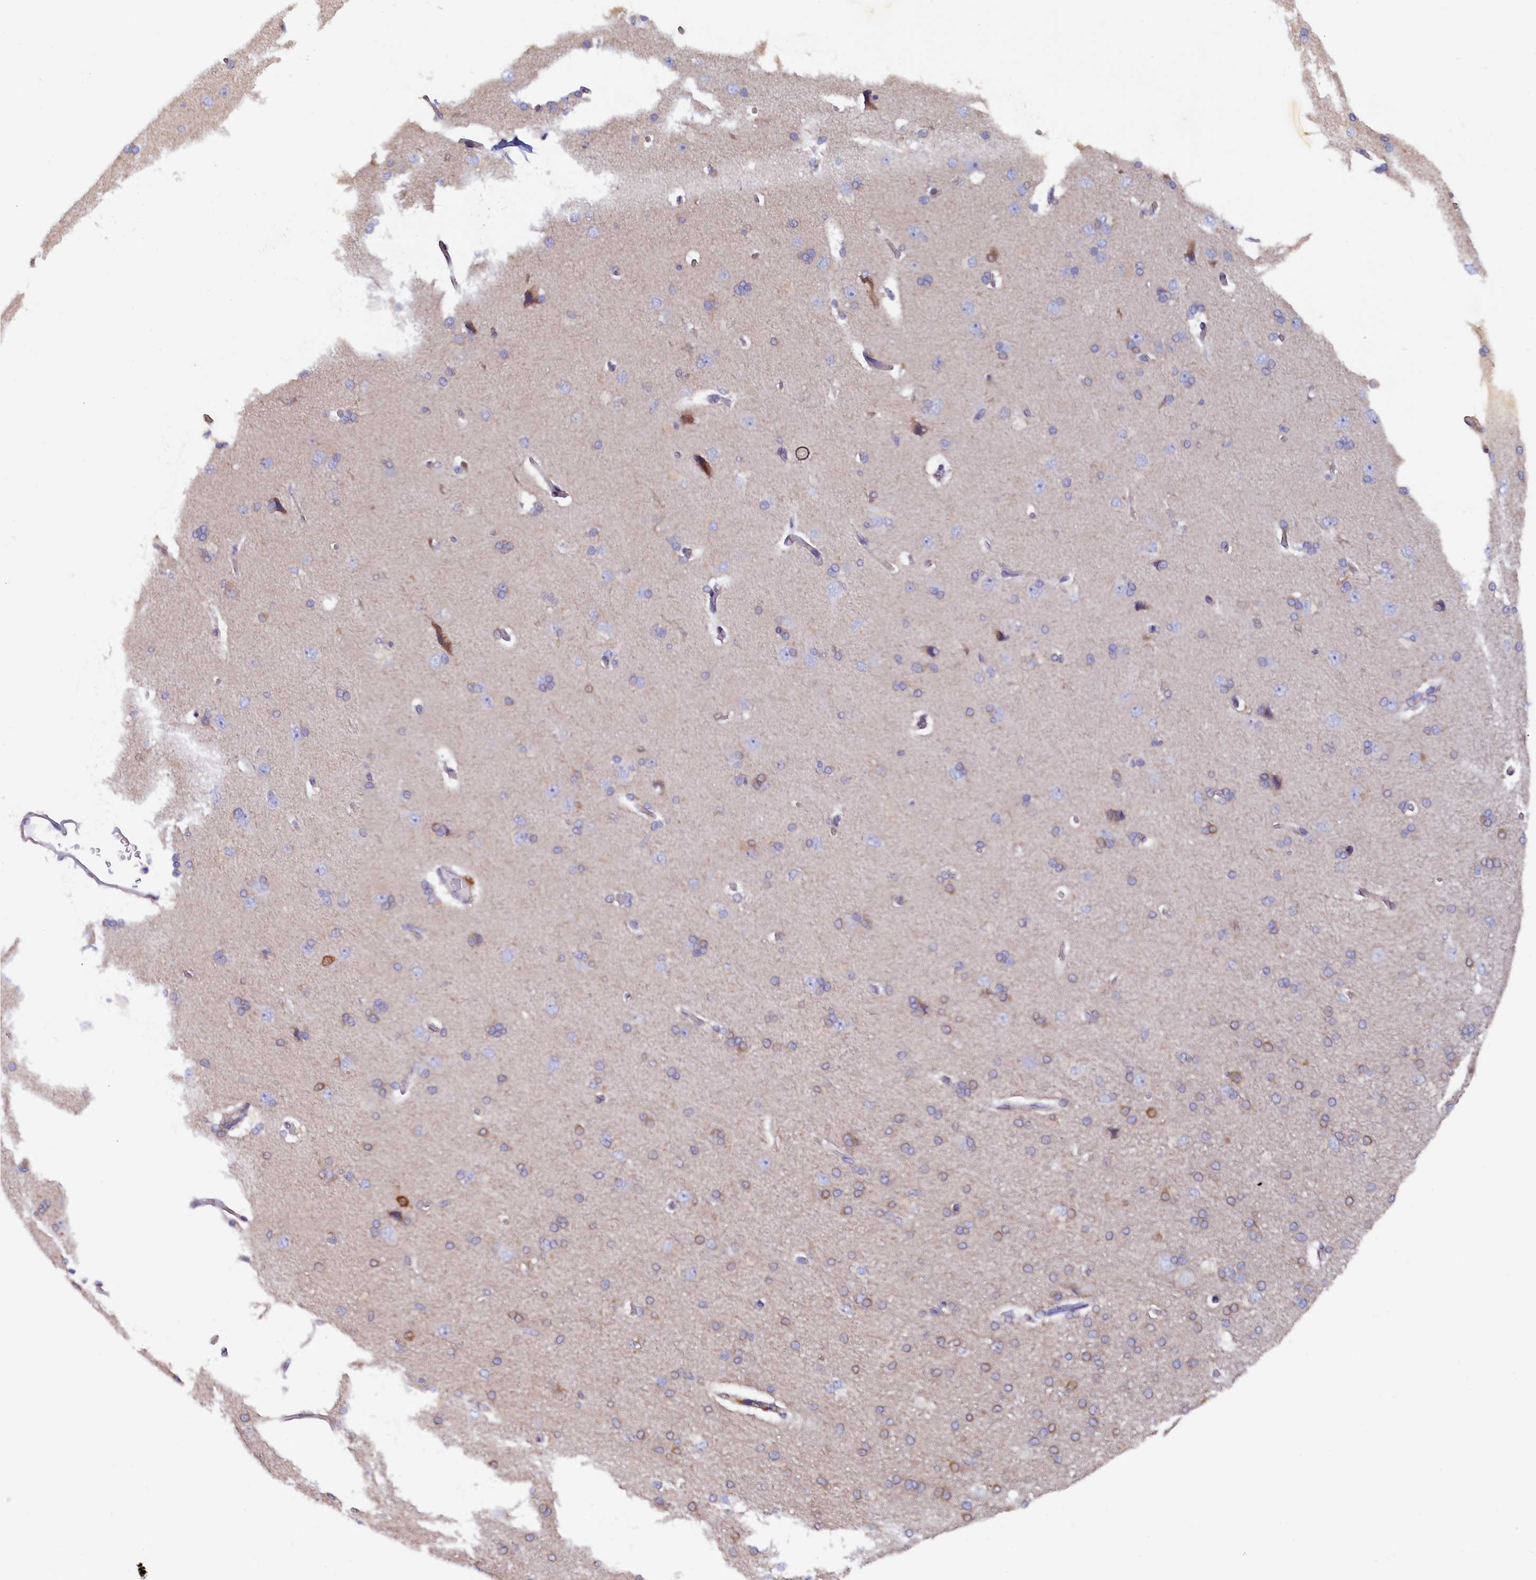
{"staining": {"intensity": "weak", "quantity": "<25%", "location": "cytoplasmic/membranous"}, "tissue": "cerebral cortex", "cell_type": "Endothelial cells", "image_type": "normal", "snomed": [{"axis": "morphology", "description": "Normal tissue, NOS"}, {"axis": "topography", "description": "Cerebral cortex"}], "caption": "Endothelial cells show no significant positivity in benign cerebral cortex. The staining was performed using DAB (3,3'-diaminobenzidine) to visualize the protein expression in brown, while the nuclei were stained in blue with hematoxylin (Magnification: 20x).", "gene": "JPT2", "patient": {"sex": "male", "age": 62}}